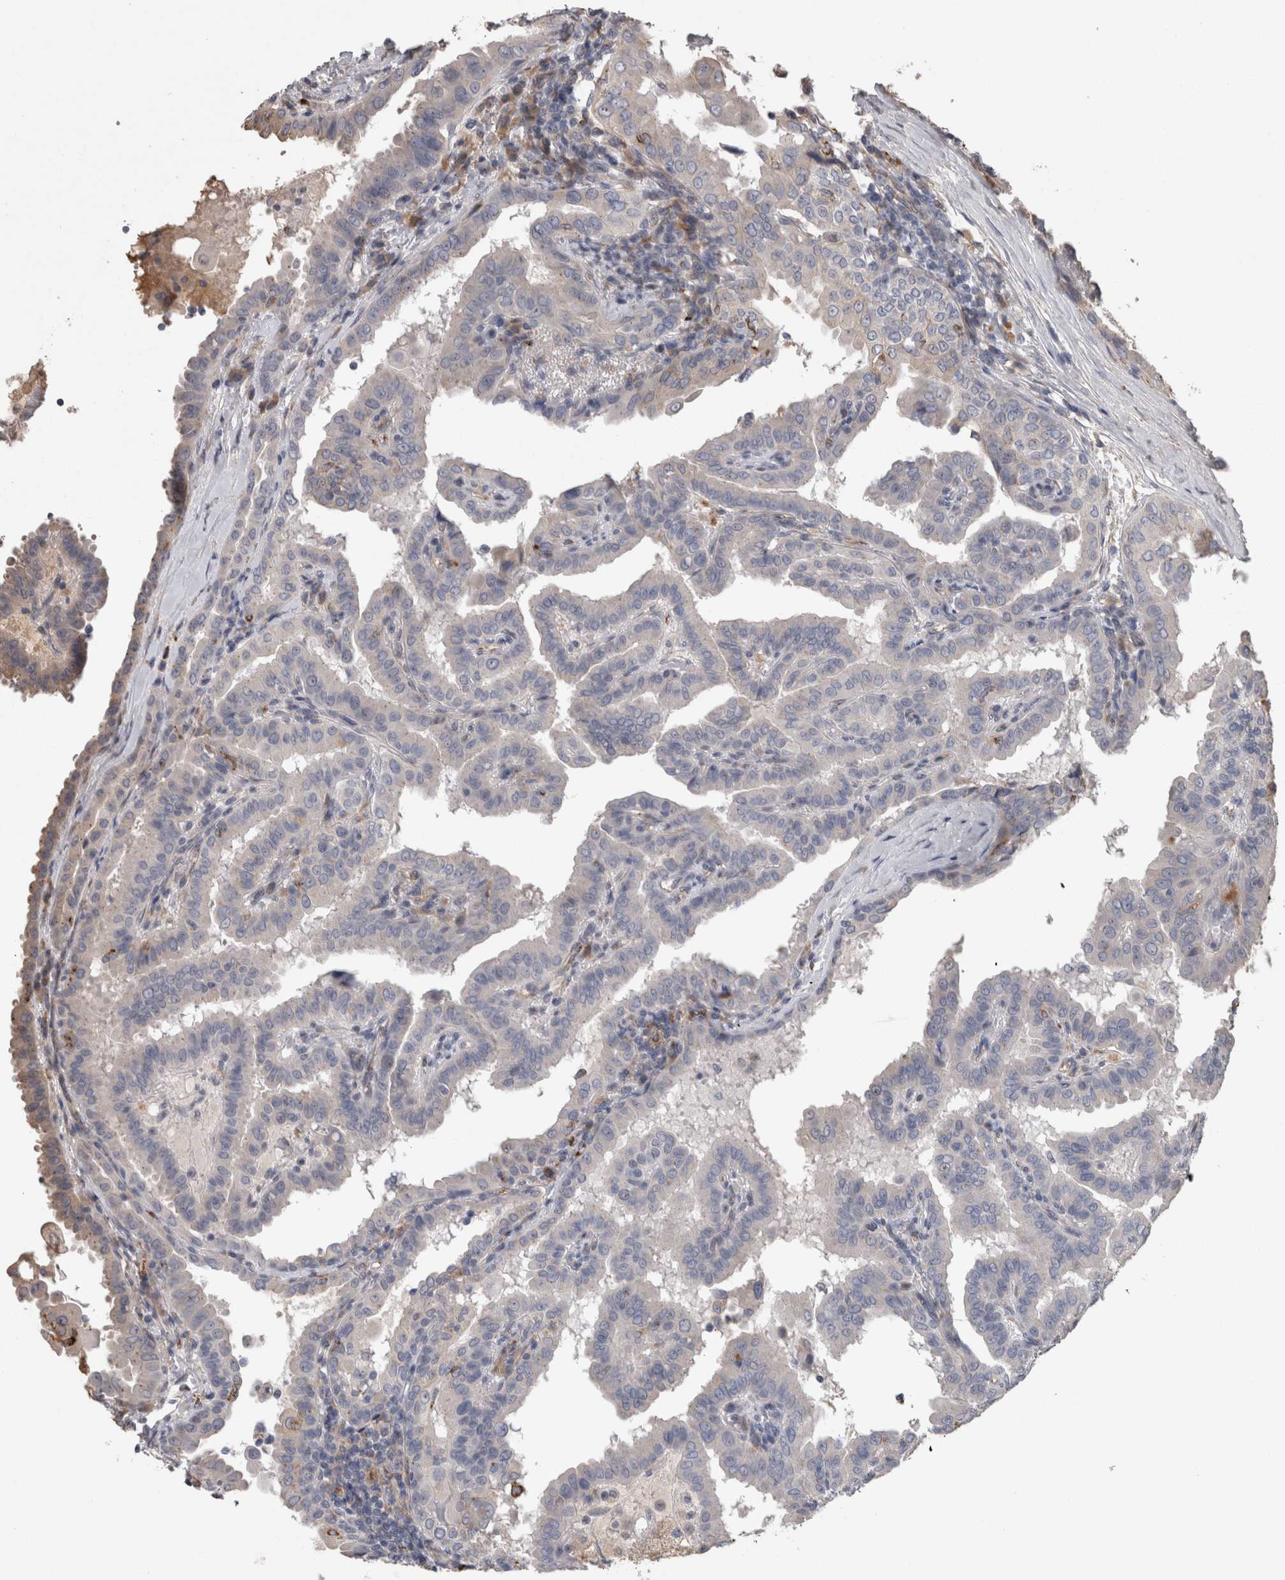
{"staining": {"intensity": "negative", "quantity": "none", "location": "none"}, "tissue": "thyroid cancer", "cell_type": "Tumor cells", "image_type": "cancer", "snomed": [{"axis": "morphology", "description": "Papillary adenocarcinoma, NOS"}, {"axis": "topography", "description": "Thyroid gland"}], "caption": "This is an immunohistochemistry micrograph of human papillary adenocarcinoma (thyroid). There is no staining in tumor cells.", "gene": "STC1", "patient": {"sex": "male", "age": 33}}